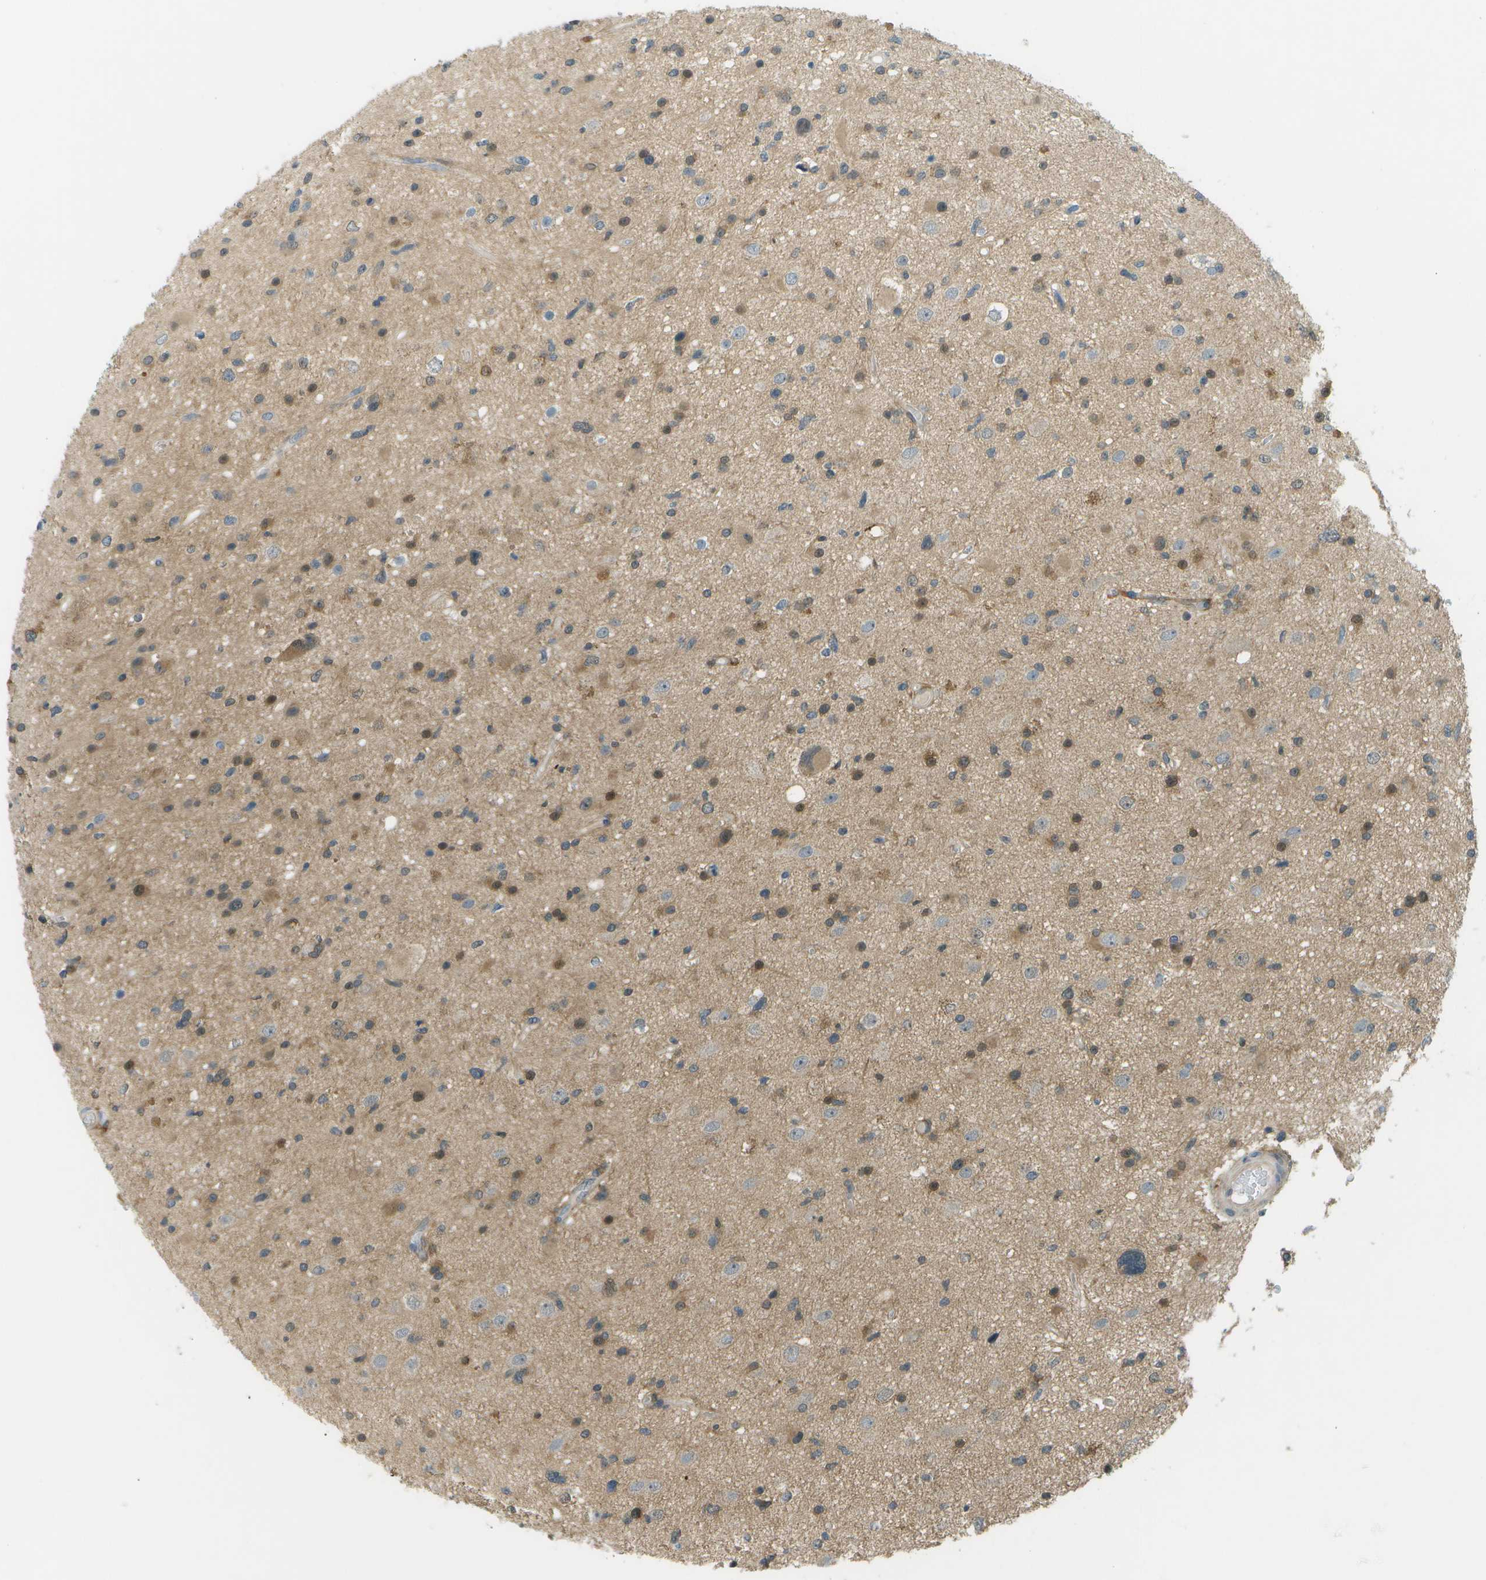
{"staining": {"intensity": "moderate", "quantity": "25%-75%", "location": "cytoplasmic/membranous"}, "tissue": "glioma", "cell_type": "Tumor cells", "image_type": "cancer", "snomed": [{"axis": "morphology", "description": "Glioma, malignant, High grade"}, {"axis": "topography", "description": "Brain"}], "caption": "The image shows a brown stain indicating the presence of a protein in the cytoplasmic/membranous of tumor cells in glioma.", "gene": "CDH23", "patient": {"sex": "male", "age": 33}}